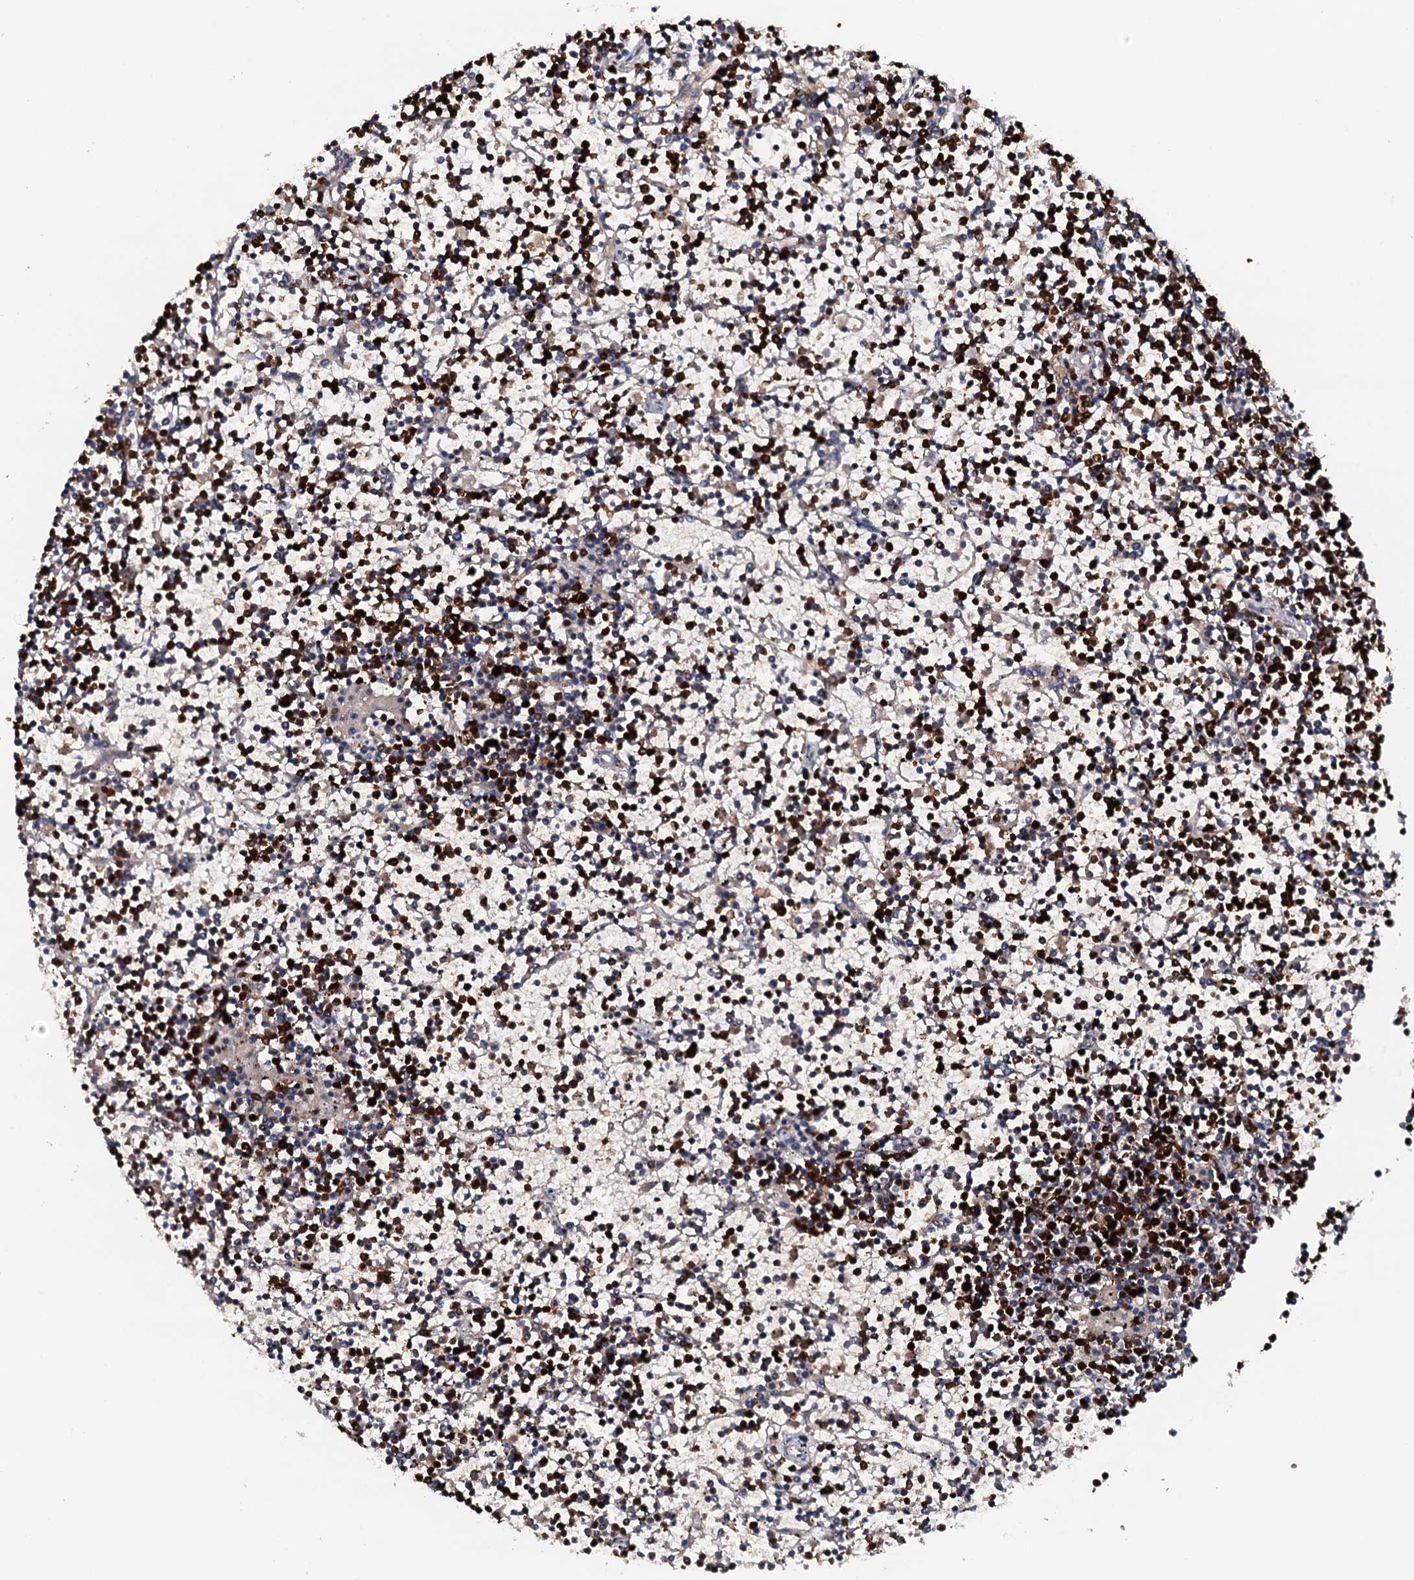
{"staining": {"intensity": "strong", "quantity": ">75%", "location": "nuclear"}, "tissue": "lymphoma", "cell_type": "Tumor cells", "image_type": "cancer", "snomed": [{"axis": "morphology", "description": "Malignant lymphoma, non-Hodgkin's type, Low grade"}, {"axis": "topography", "description": "Spleen"}], "caption": "The photomicrograph exhibits staining of low-grade malignant lymphoma, non-Hodgkin's type, revealing strong nuclear protein staining (brown color) within tumor cells.", "gene": "NEK1", "patient": {"sex": "female", "age": 19}}